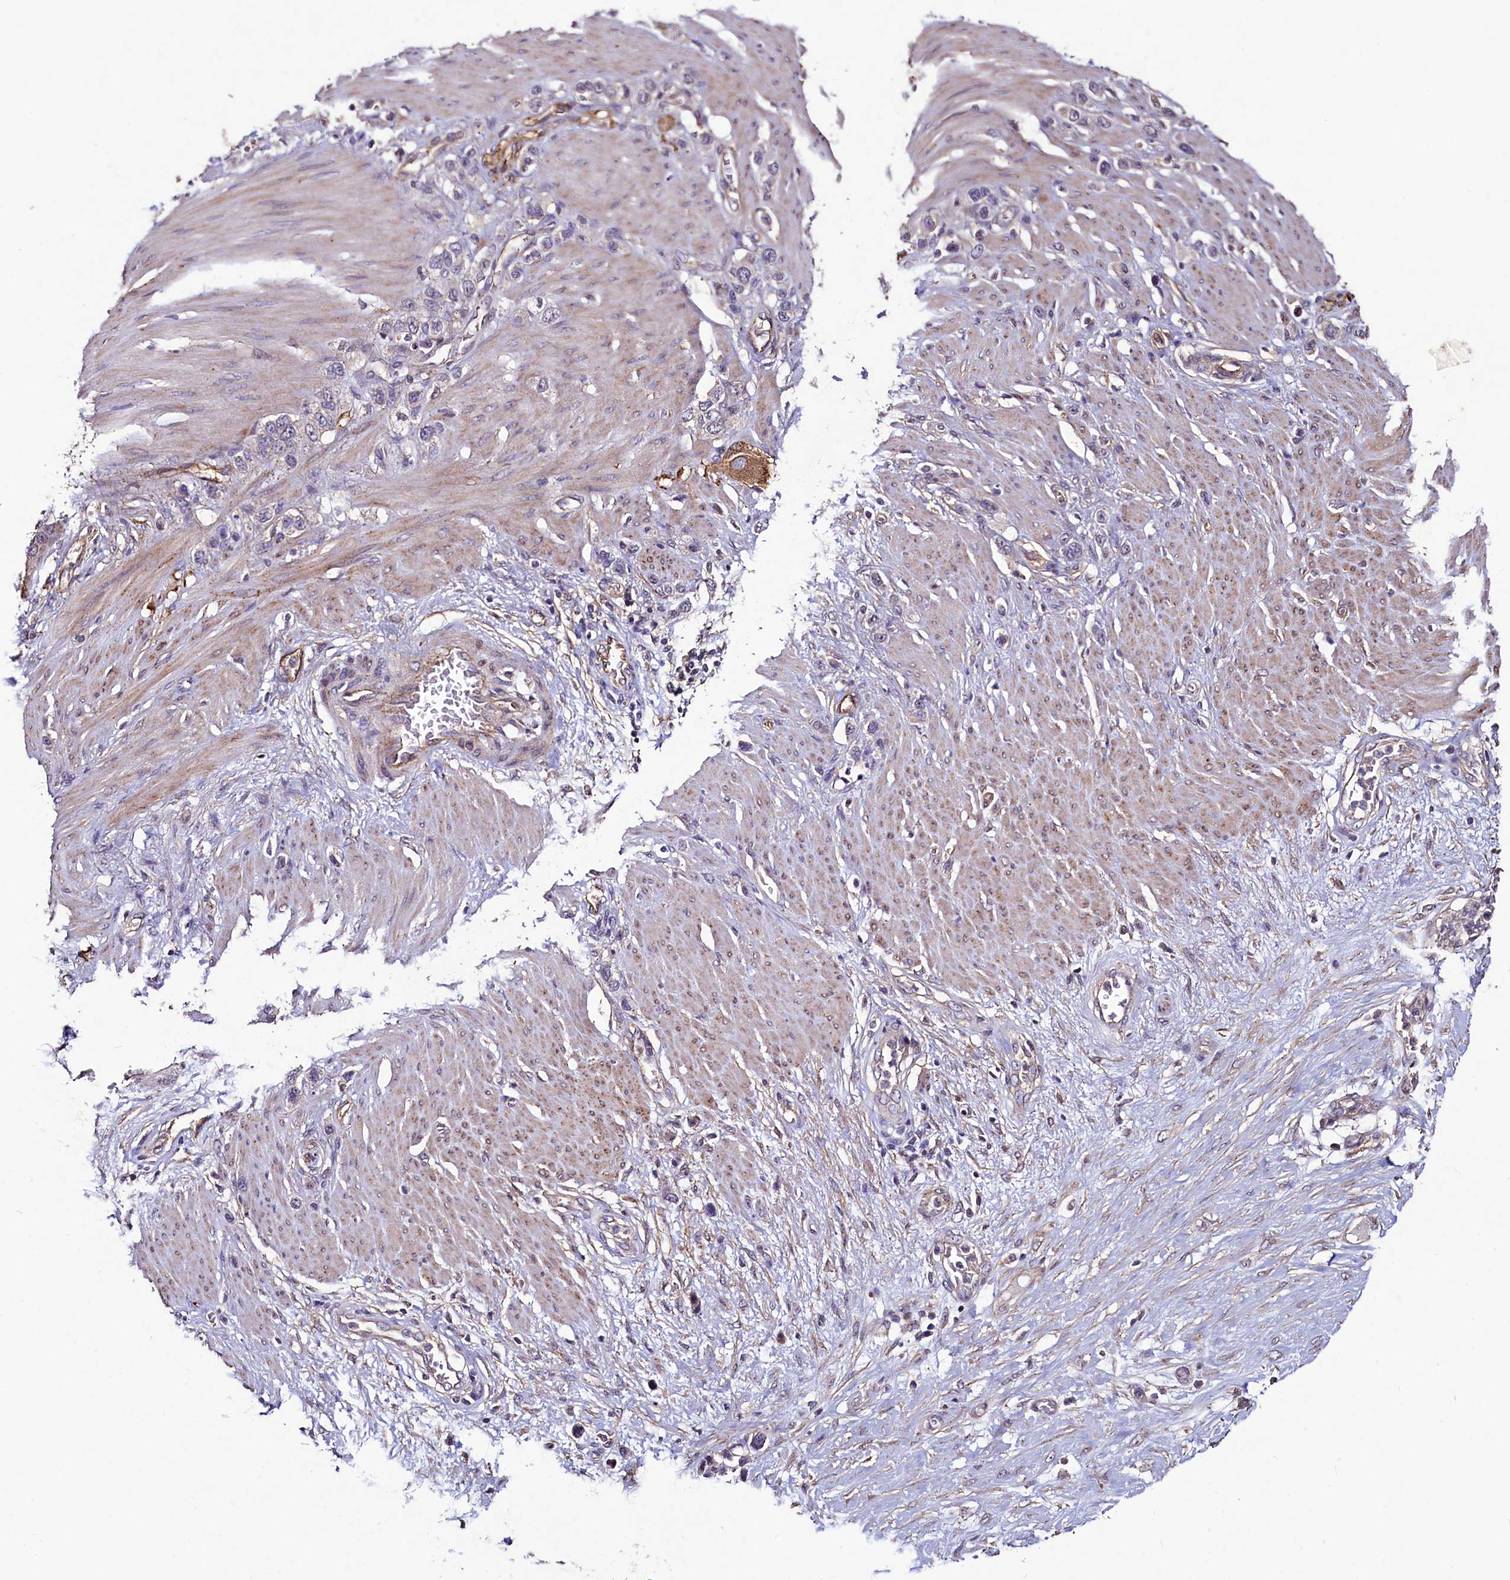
{"staining": {"intensity": "negative", "quantity": "none", "location": "none"}, "tissue": "stomach cancer", "cell_type": "Tumor cells", "image_type": "cancer", "snomed": [{"axis": "morphology", "description": "Adenocarcinoma, NOS"}, {"axis": "morphology", "description": "Adenocarcinoma, High grade"}, {"axis": "topography", "description": "Stomach, upper"}, {"axis": "topography", "description": "Stomach, lower"}], "caption": "Tumor cells are negative for protein expression in human high-grade adenocarcinoma (stomach).", "gene": "PALM", "patient": {"sex": "female", "age": 65}}